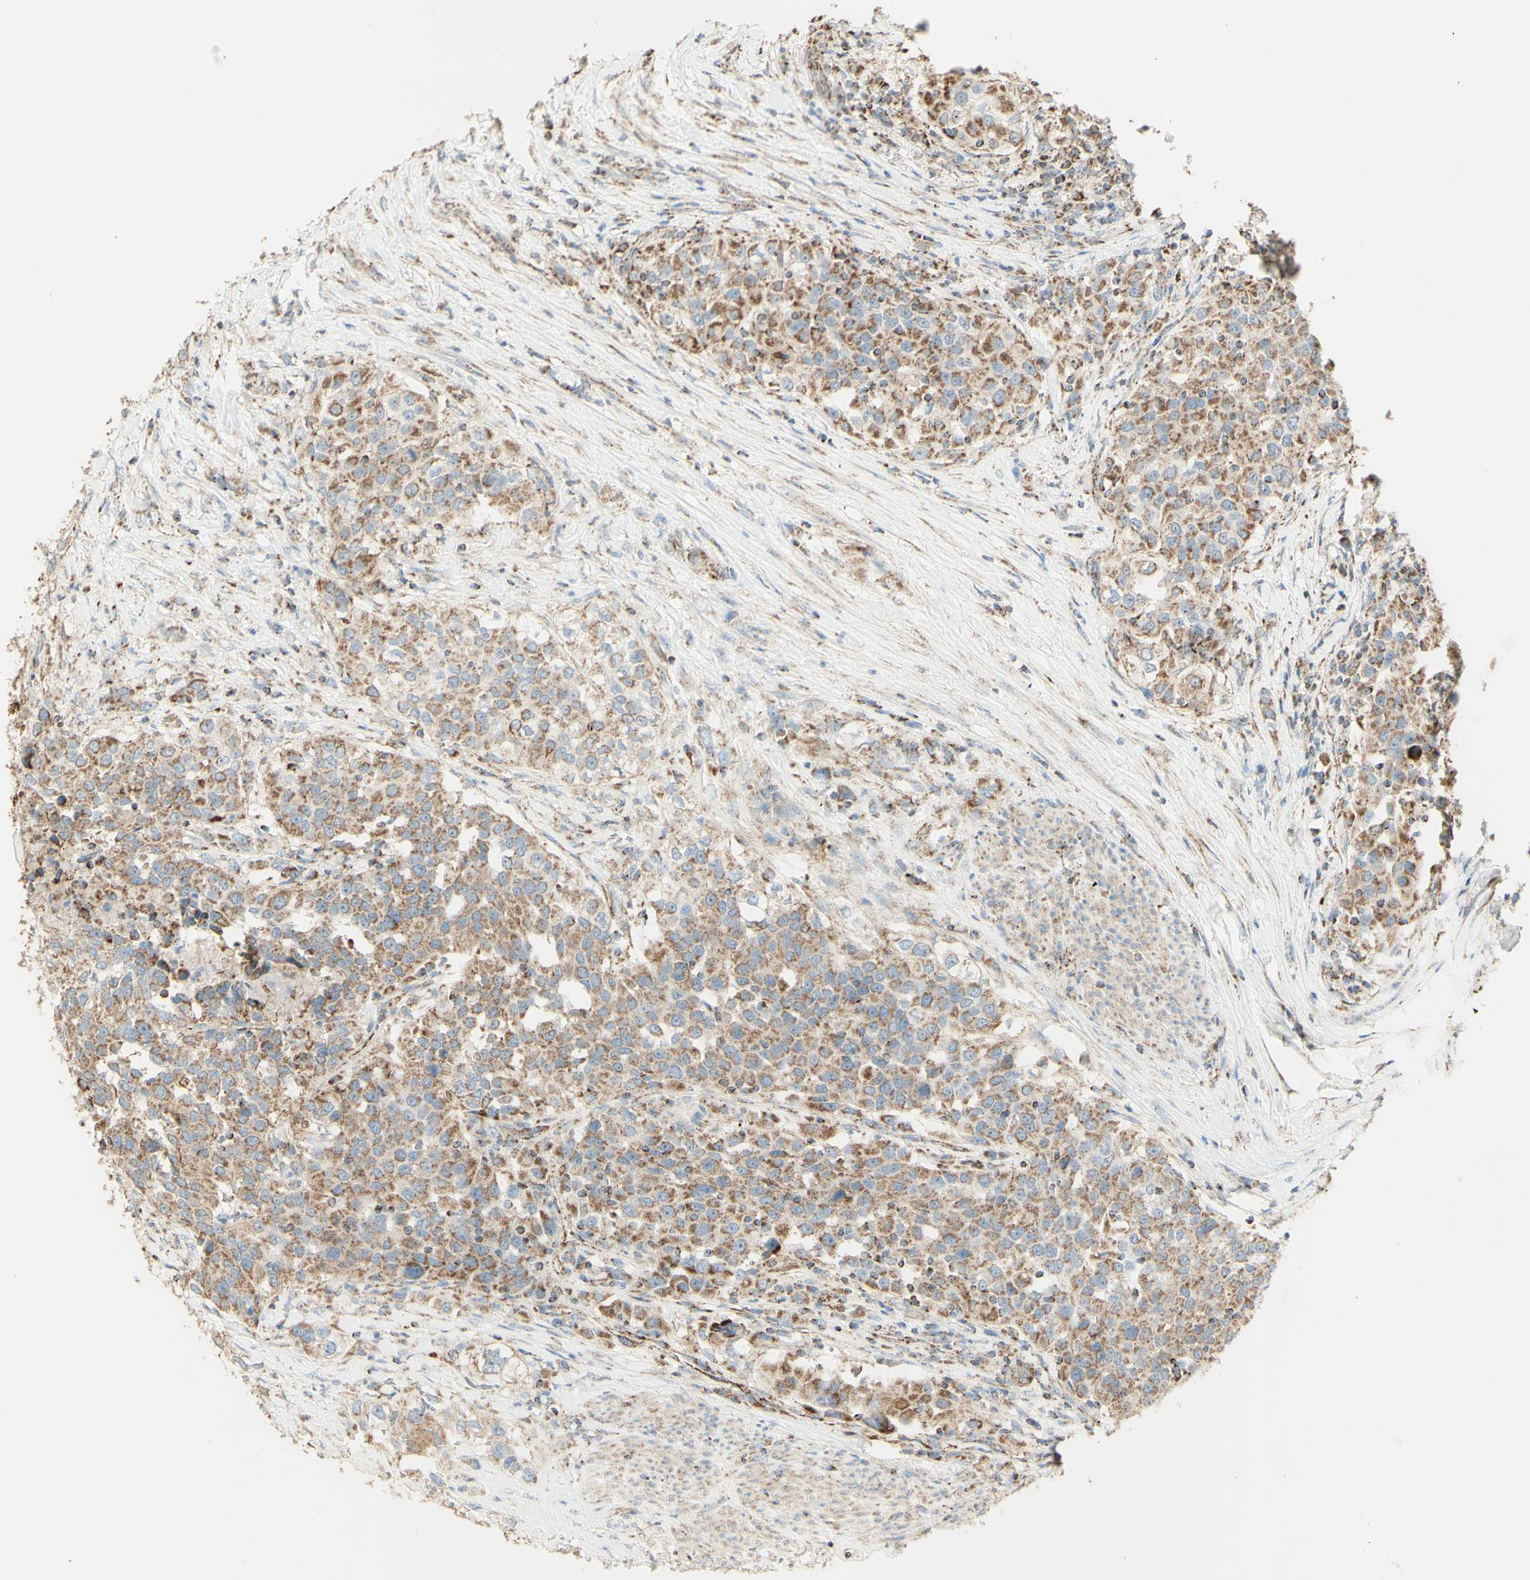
{"staining": {"intensity": "moderate", "quantity": ">75%", "location": "cytoplasmic/membranous"}, "tissue": "urothelial cancer", "cell_type": "Tumor cells", "image_type": "cancer", "snomed": [{"axis": "morphology", "description": "Urothelial carcinoma, High grade"}, {"axis": "topography", "description": "Urinary bladder"}], "caption": "DAB immunohistochemical staining of human high-grade urothelial carcinoma shows moderate cytoplasmic/membranous protein staining in about >75% of tumor cells.", "gene": "LETM1", "patient": {"sex": "female", "age": 80}}